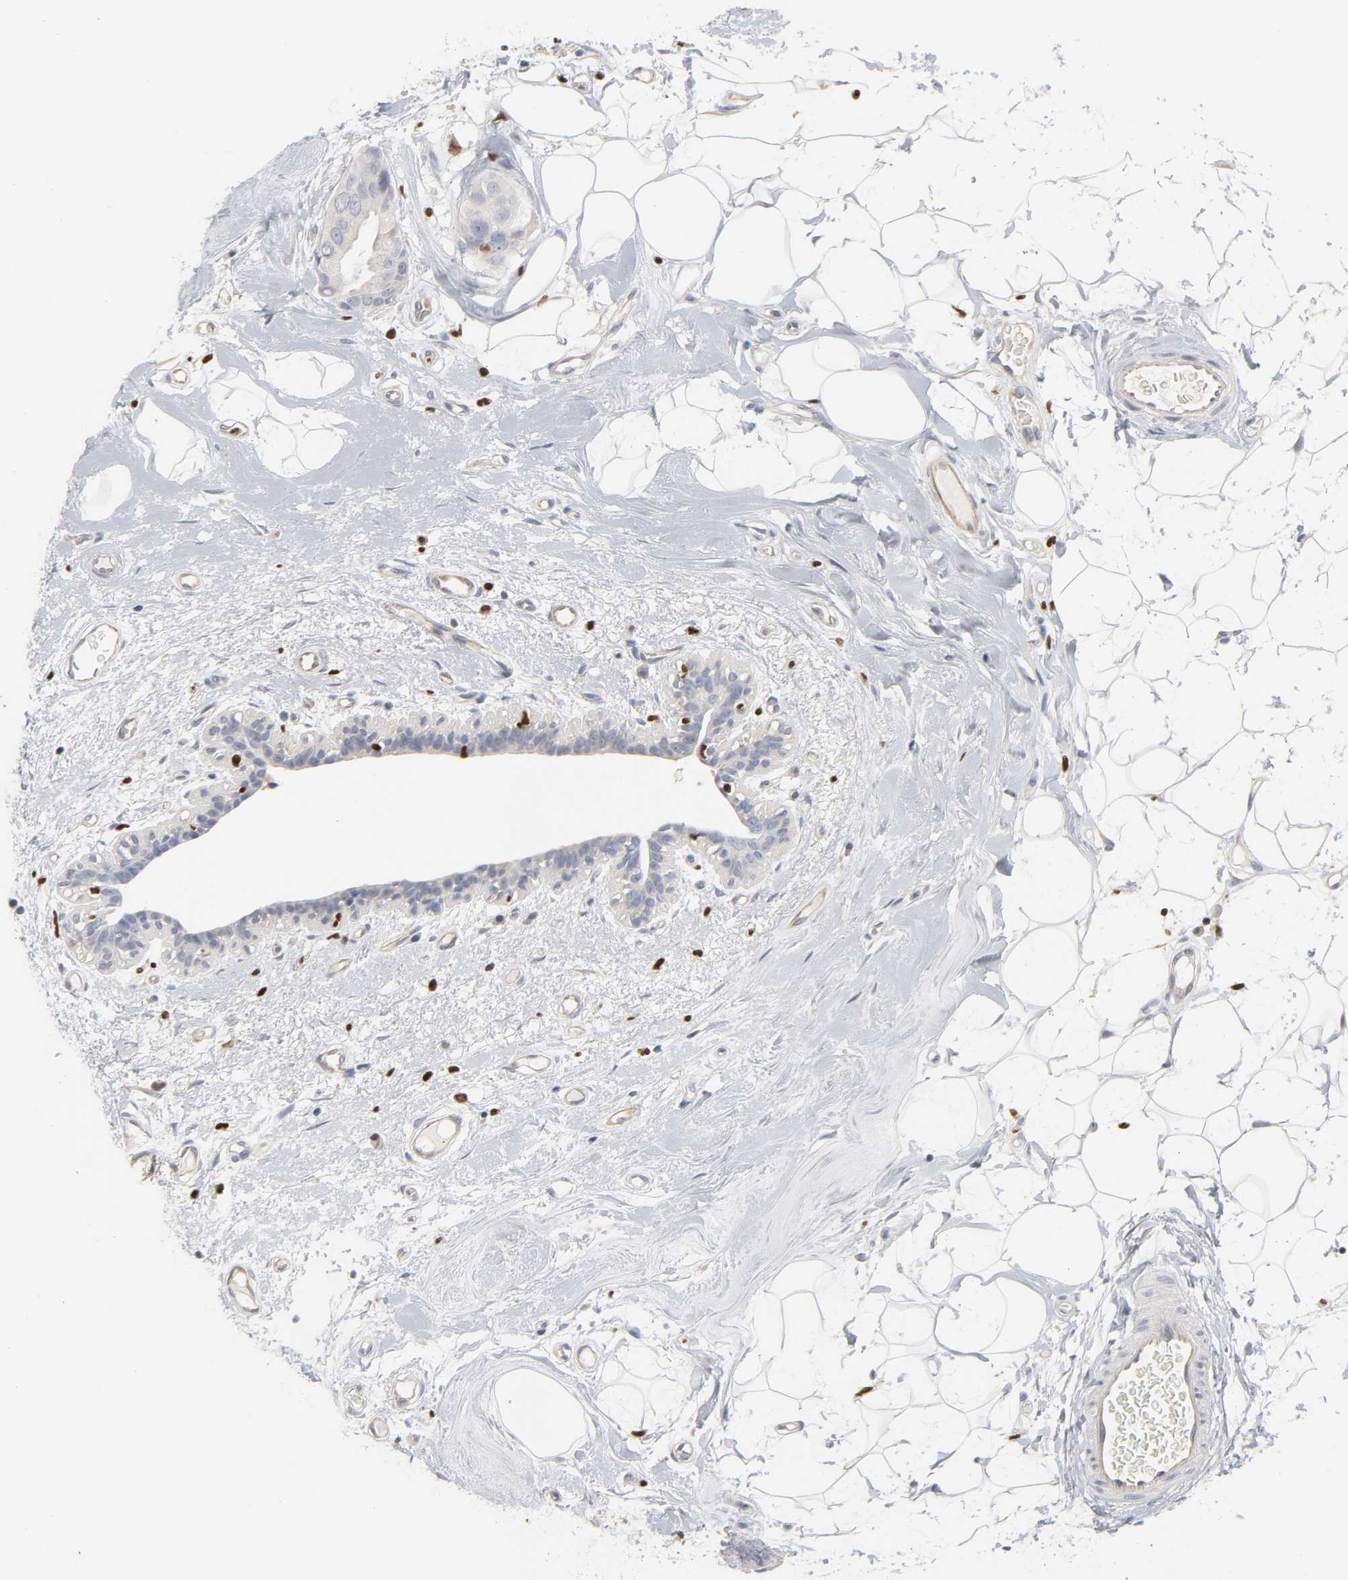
{"staining": {"intensity": "negative", "quantity": "none", "location": "none"}, "tissue": "breast cancer", "cell_type": "Tumor cells", "image_type": "cancer", "snomed": [{"axis": "morphology", "description": "Duct carcinoma"}, {"axis": "topography", "description": "Breast"}], "caption": "This is a photomicrograph of immunohistochemistry staining of breast cancer, which shows no staining in tumor cells. (DAB immunohistochemistry visualized using brightfield microscopy, high magnification).", "gene": "SPI1", "patient": {"sex": "female", "age": 40}}